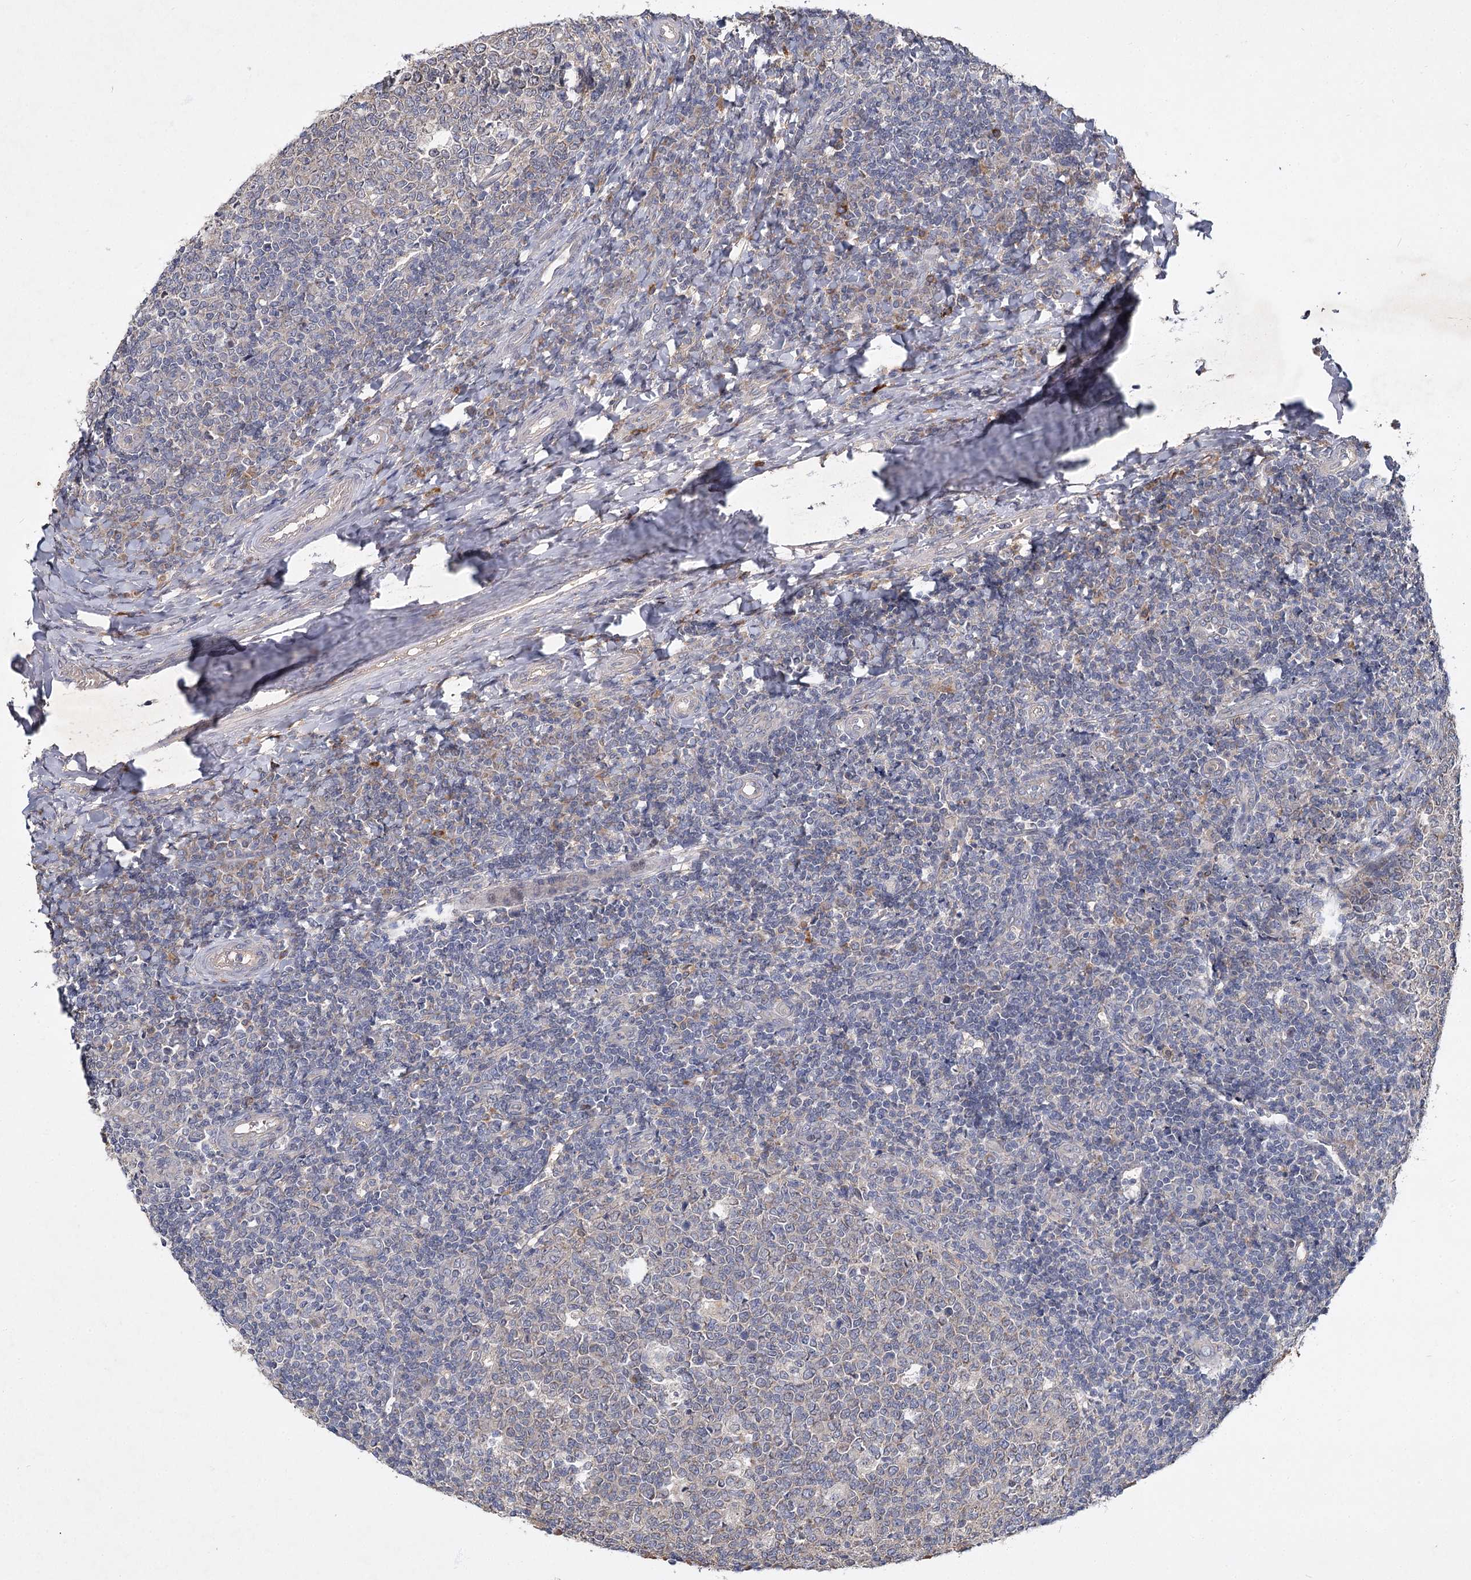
{"staining": {"intensity": "negative", "quantity": "none", "location": "none"}, "tissue": "tonsil", "cell_type": "Germinal center cells", "image_type": "normal", "snomed": [{"axis": "morphology", "description": "Normal tissue, NOS"}, {"axis": "topography", "description": "Tonsil"}], "caption": "Photomicrograph shows no protein staining in germinal center cells of unremarkable tonsil.", "gene": "MFN1", "patient": {"sex": "female", "age": 19}}